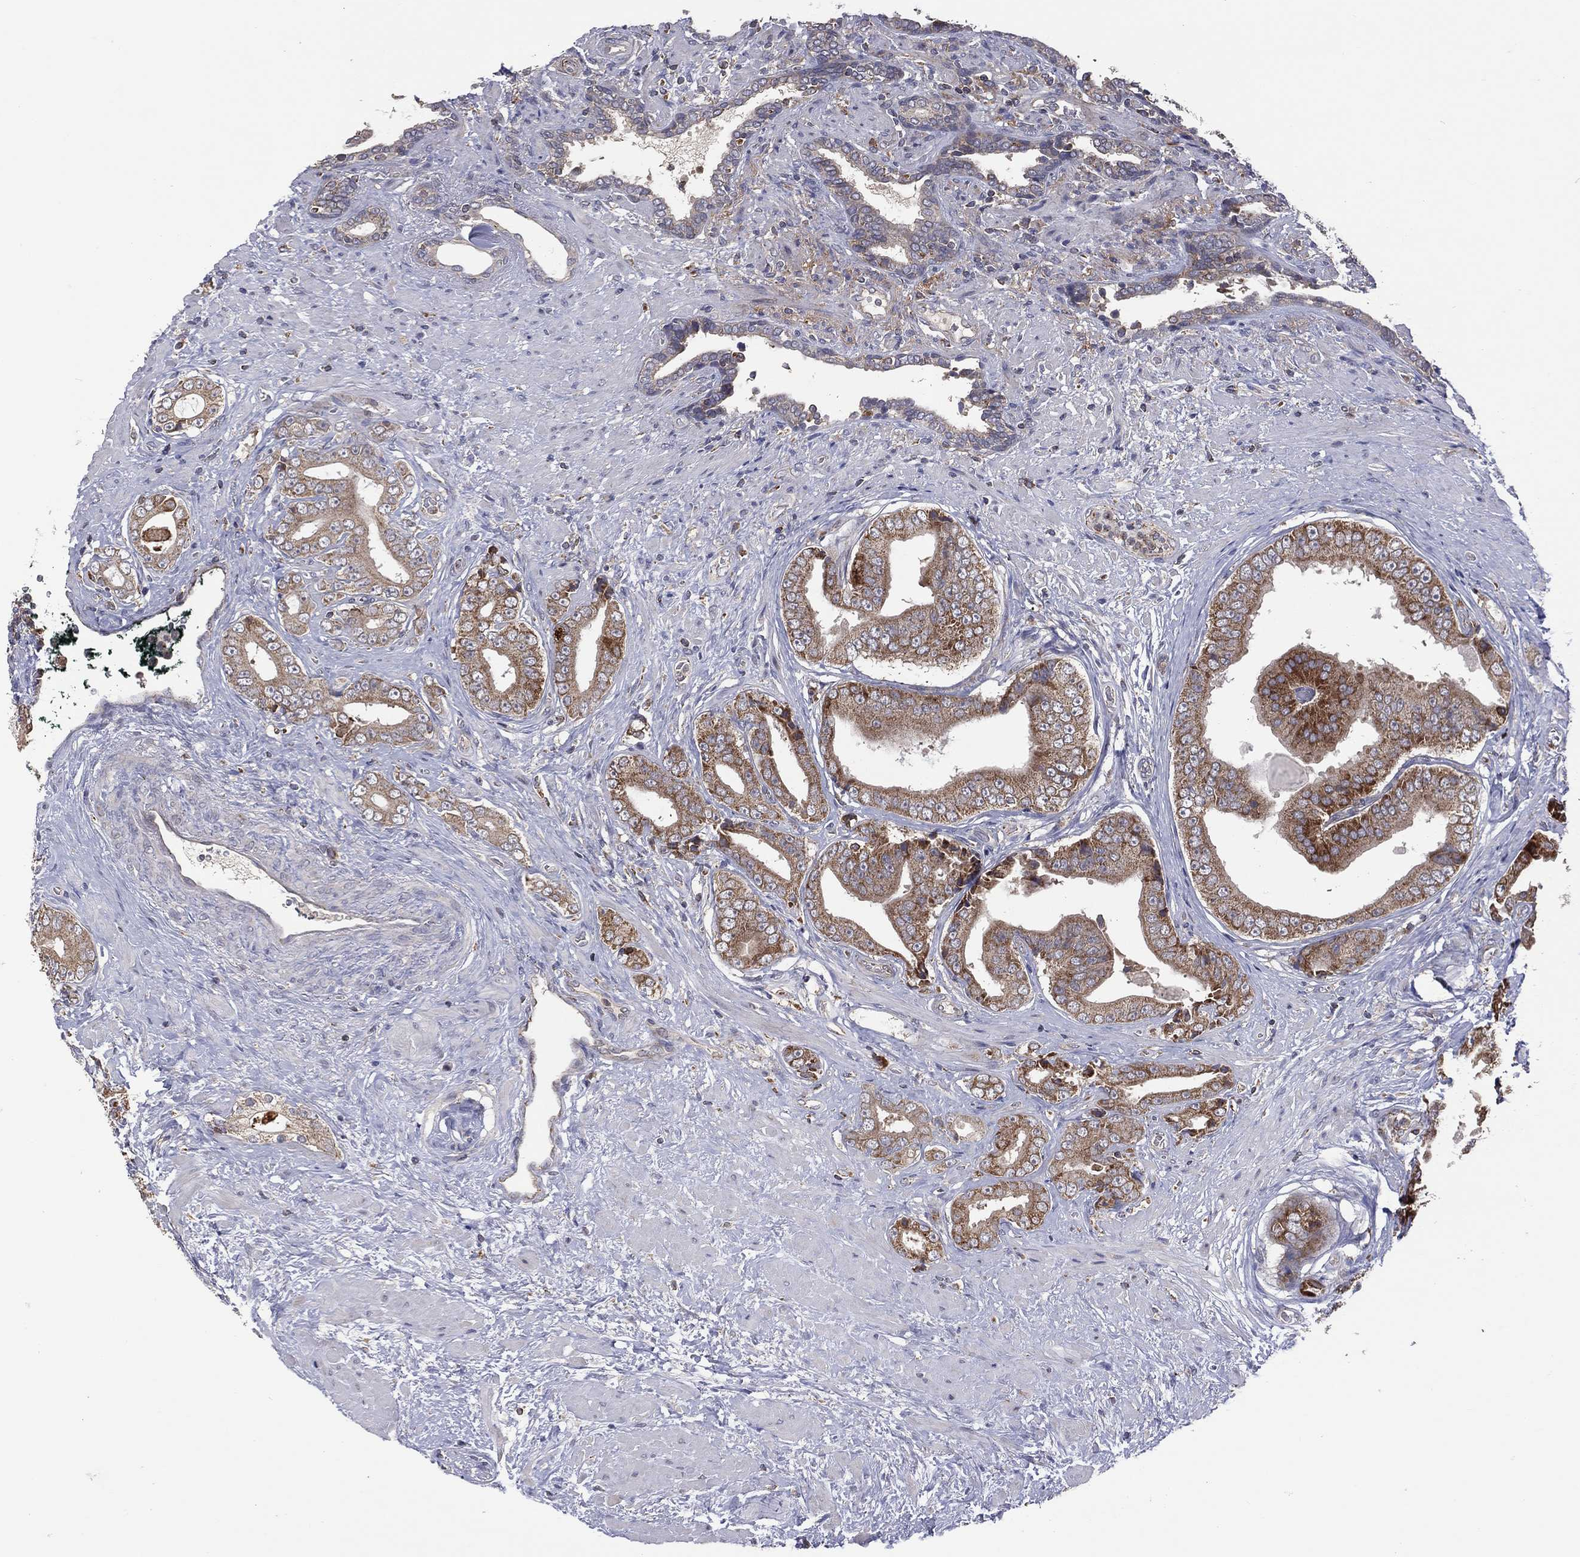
{"staining": {"intensity": "moderate", "quantity": "25%-75%", "location": "cytoplasmic/membranous"}, "tissue": "prostate cancer", "cell_type": "Tumor cells", "image_type": "cancer", "snomed": [{"axis": "morphology", "description": "Adenocarcinoma, Low grade"}, {"axis": "topography", "description": "Prostate and seminal vesicle, NOS"}], "caption": "Human prostate cancer stained for a protein (brown) shows moderate cytoplasmic/membranous positive staining in about 25%-75% of tumor cells.", "gene": "STARD3", "patient": {"sex": "male", "age": 61}}